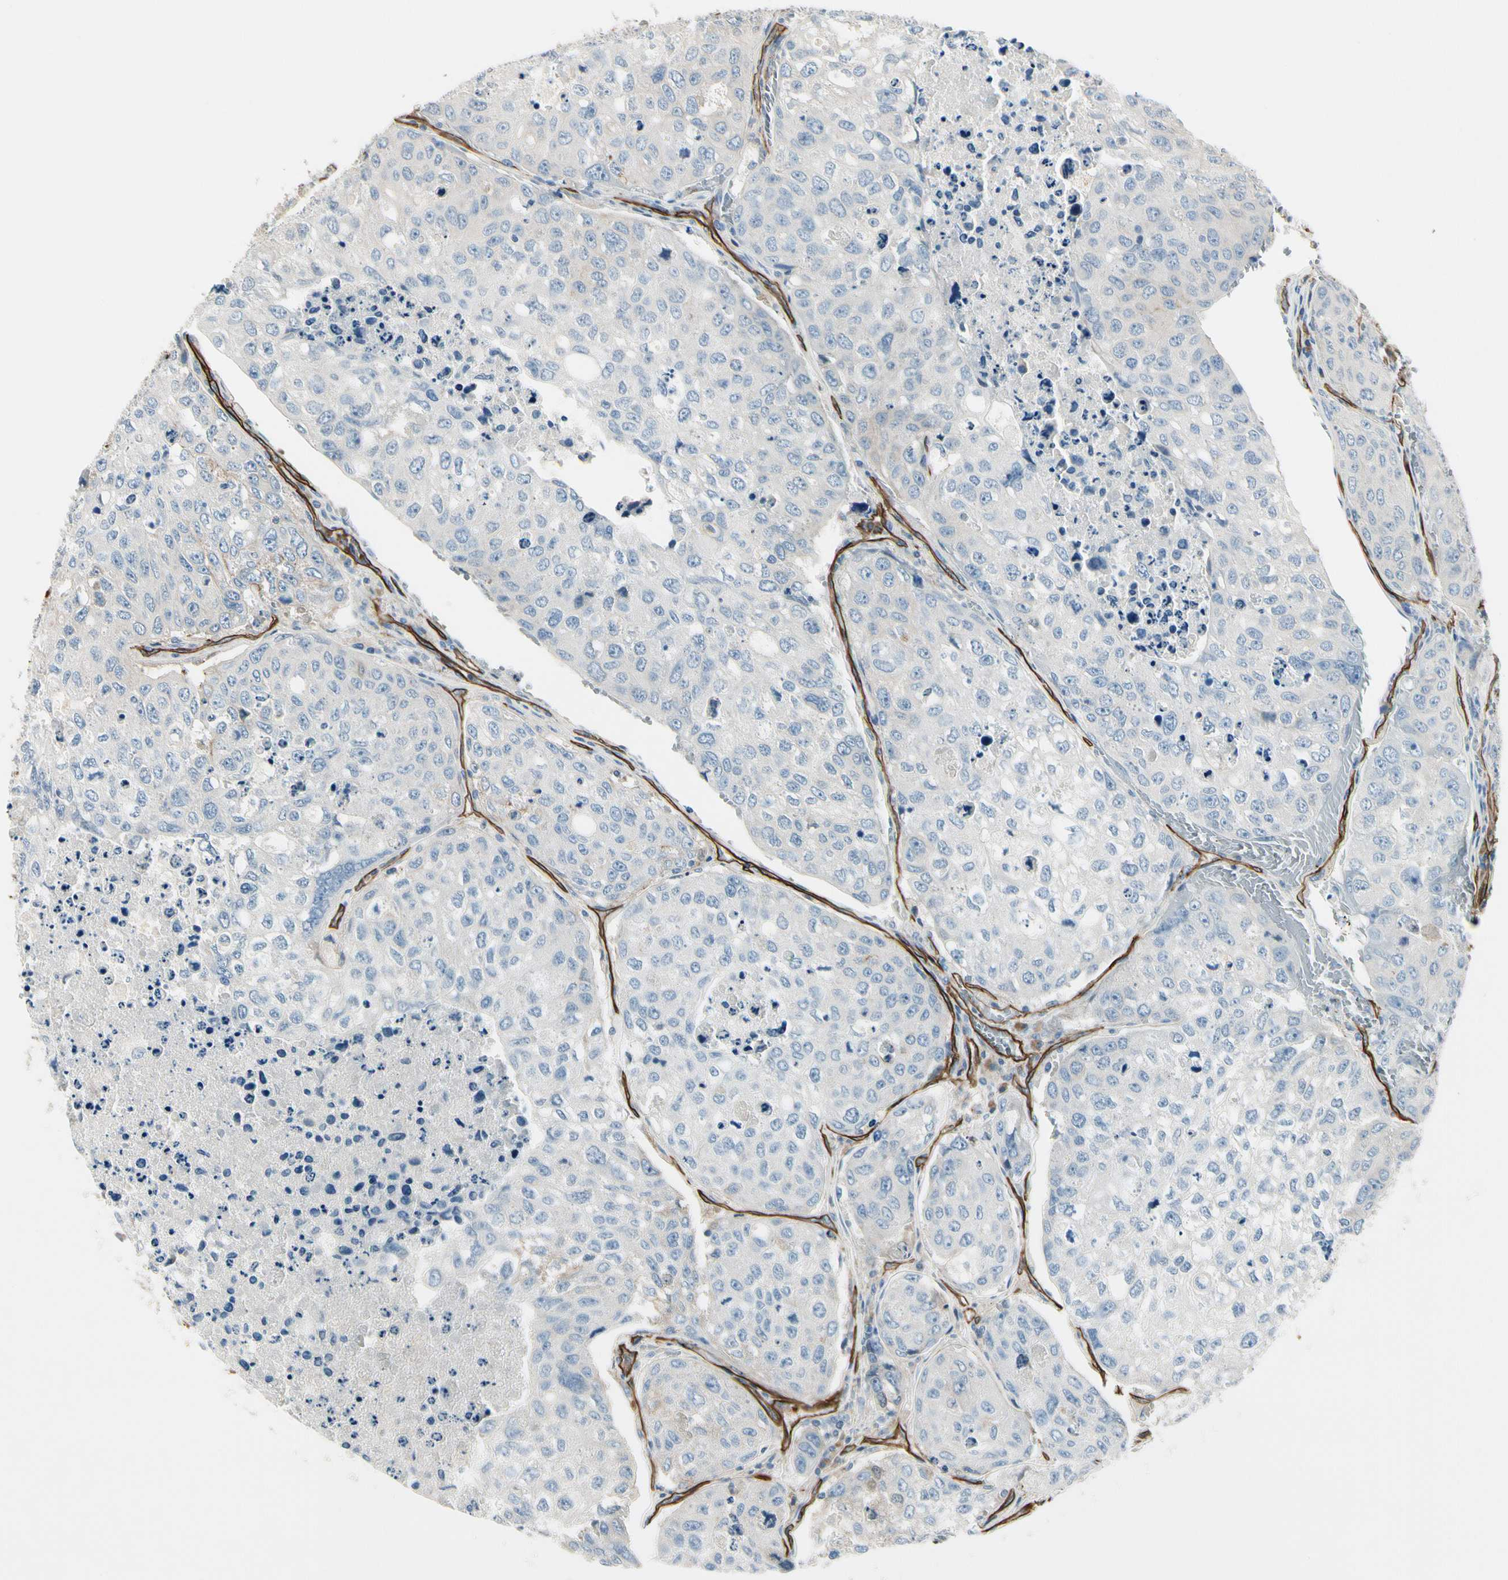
{"staining": {"intensity": "negative", "quantity": "none", "location": "none"}, "tissue": "urothelial cancer", "cell_type": "Tumor cells", "image_type": "cancer", "snomed": [{"axis": "morphology", "description": "Urothelial carcinoma, High grade"}, {"axis": "topography", "description": "Lymph node"}, {"axis": "topography", "description": "Urinary bladder"}], "caption": "An immunohistochemistry image of urothelial cancer is shown. There is no staining in tumor cells of urothelial cancer.", "gene": "CD93", "patient": {"sex": "male", "age": 51}}